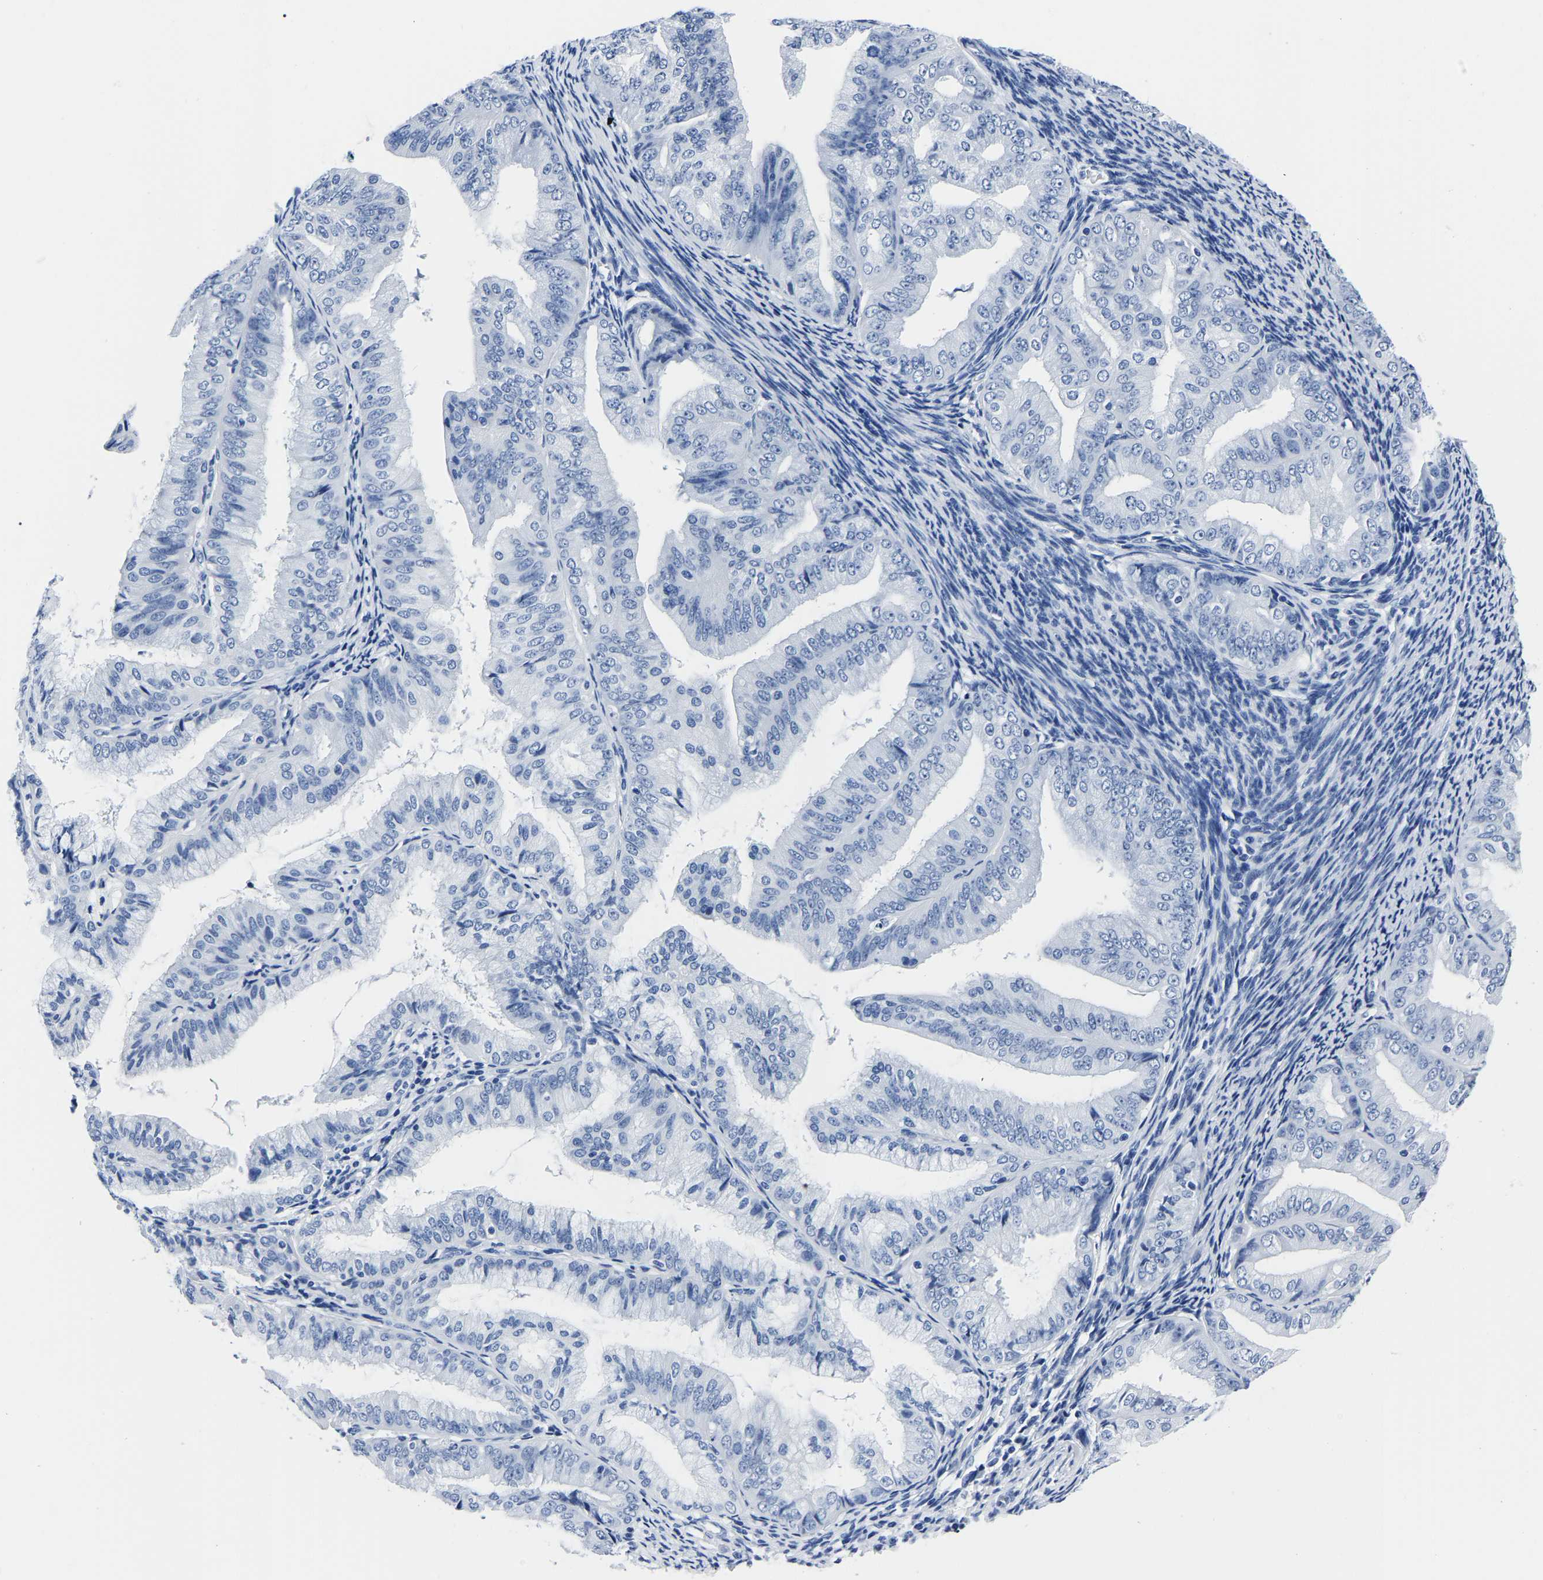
{"staining": {"intensity": "negative", "quantity": "none", "location": "none"}, "tissue": "endometrial cancer", "cell_type": "Tumor cells", "image_type": "cancer", "snomed": [{"axis": "morphology", "description": "Adenocarcinoma, NOS"}, {"axis": "topography", "description": "Endometrium"}], "caption": "Human endometrial adenocarcinoma stained for a protein using IHC reveals no positivity in tumor cells.", "gene": "IMPG2", "patient": {"sex": "female", "age": 63}}